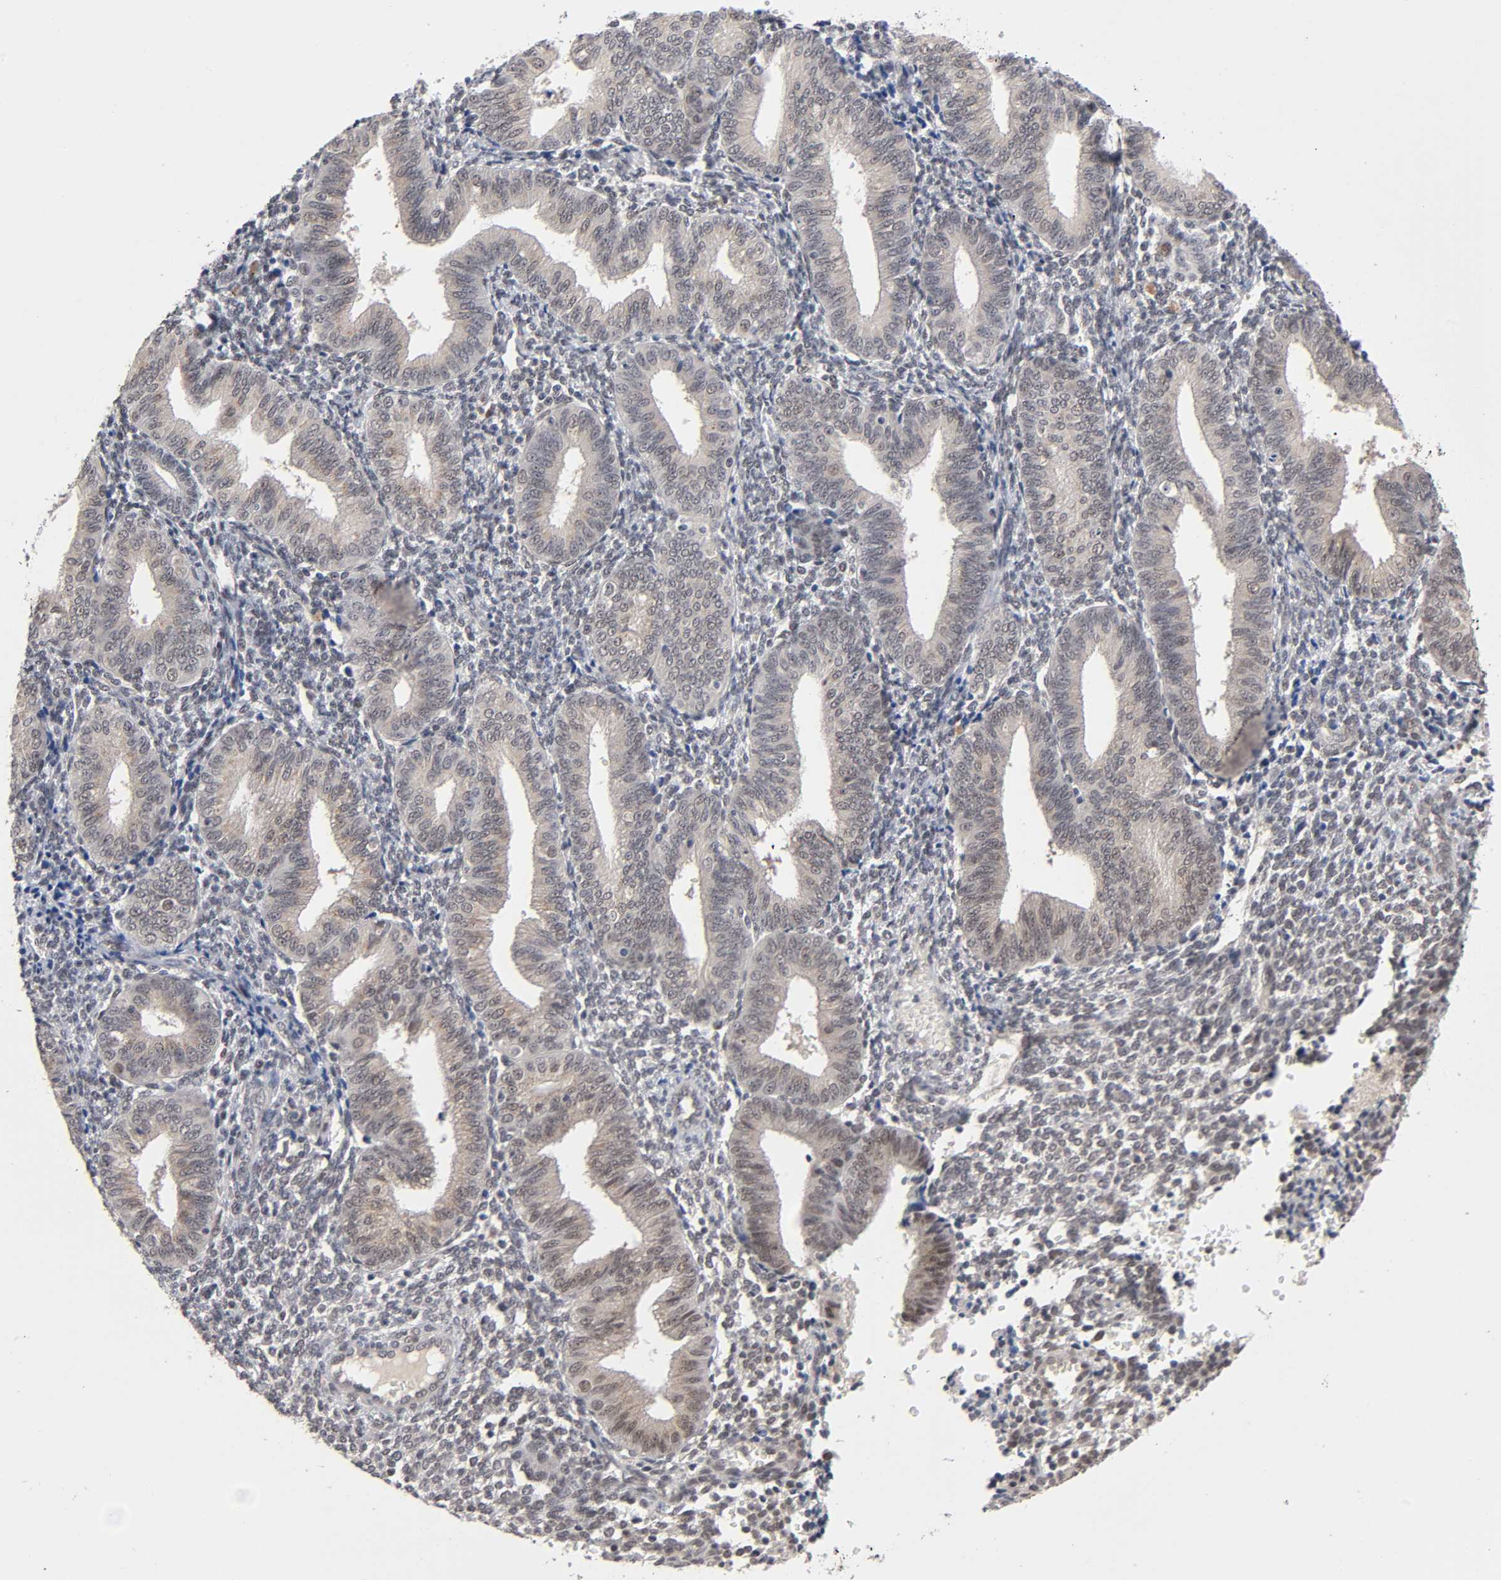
{"staining": {"intensity": "weak", "quantity": "<25%", "location": "nuclear"}, "tissue": "endometrium", "cell_type": "Cells in endometrial stroma", "image_type": "normal", "snomed": [{"axis": "morphology", "description": "Normal tissue, NOS"}, {"axis": "topography", "description": "Endometrium"}], "caption": "DAB immunohistochemical staining of unremarkable human endometrium demonstrates no significant staining in cells in endometrial stroma. (DAB (3,3'-diaminobenzidine) immunohistochemistry visualized using brightfield microscopy, high magnification).", "gene": "EP300", "patient": {"sex": "female", "age": 61}}